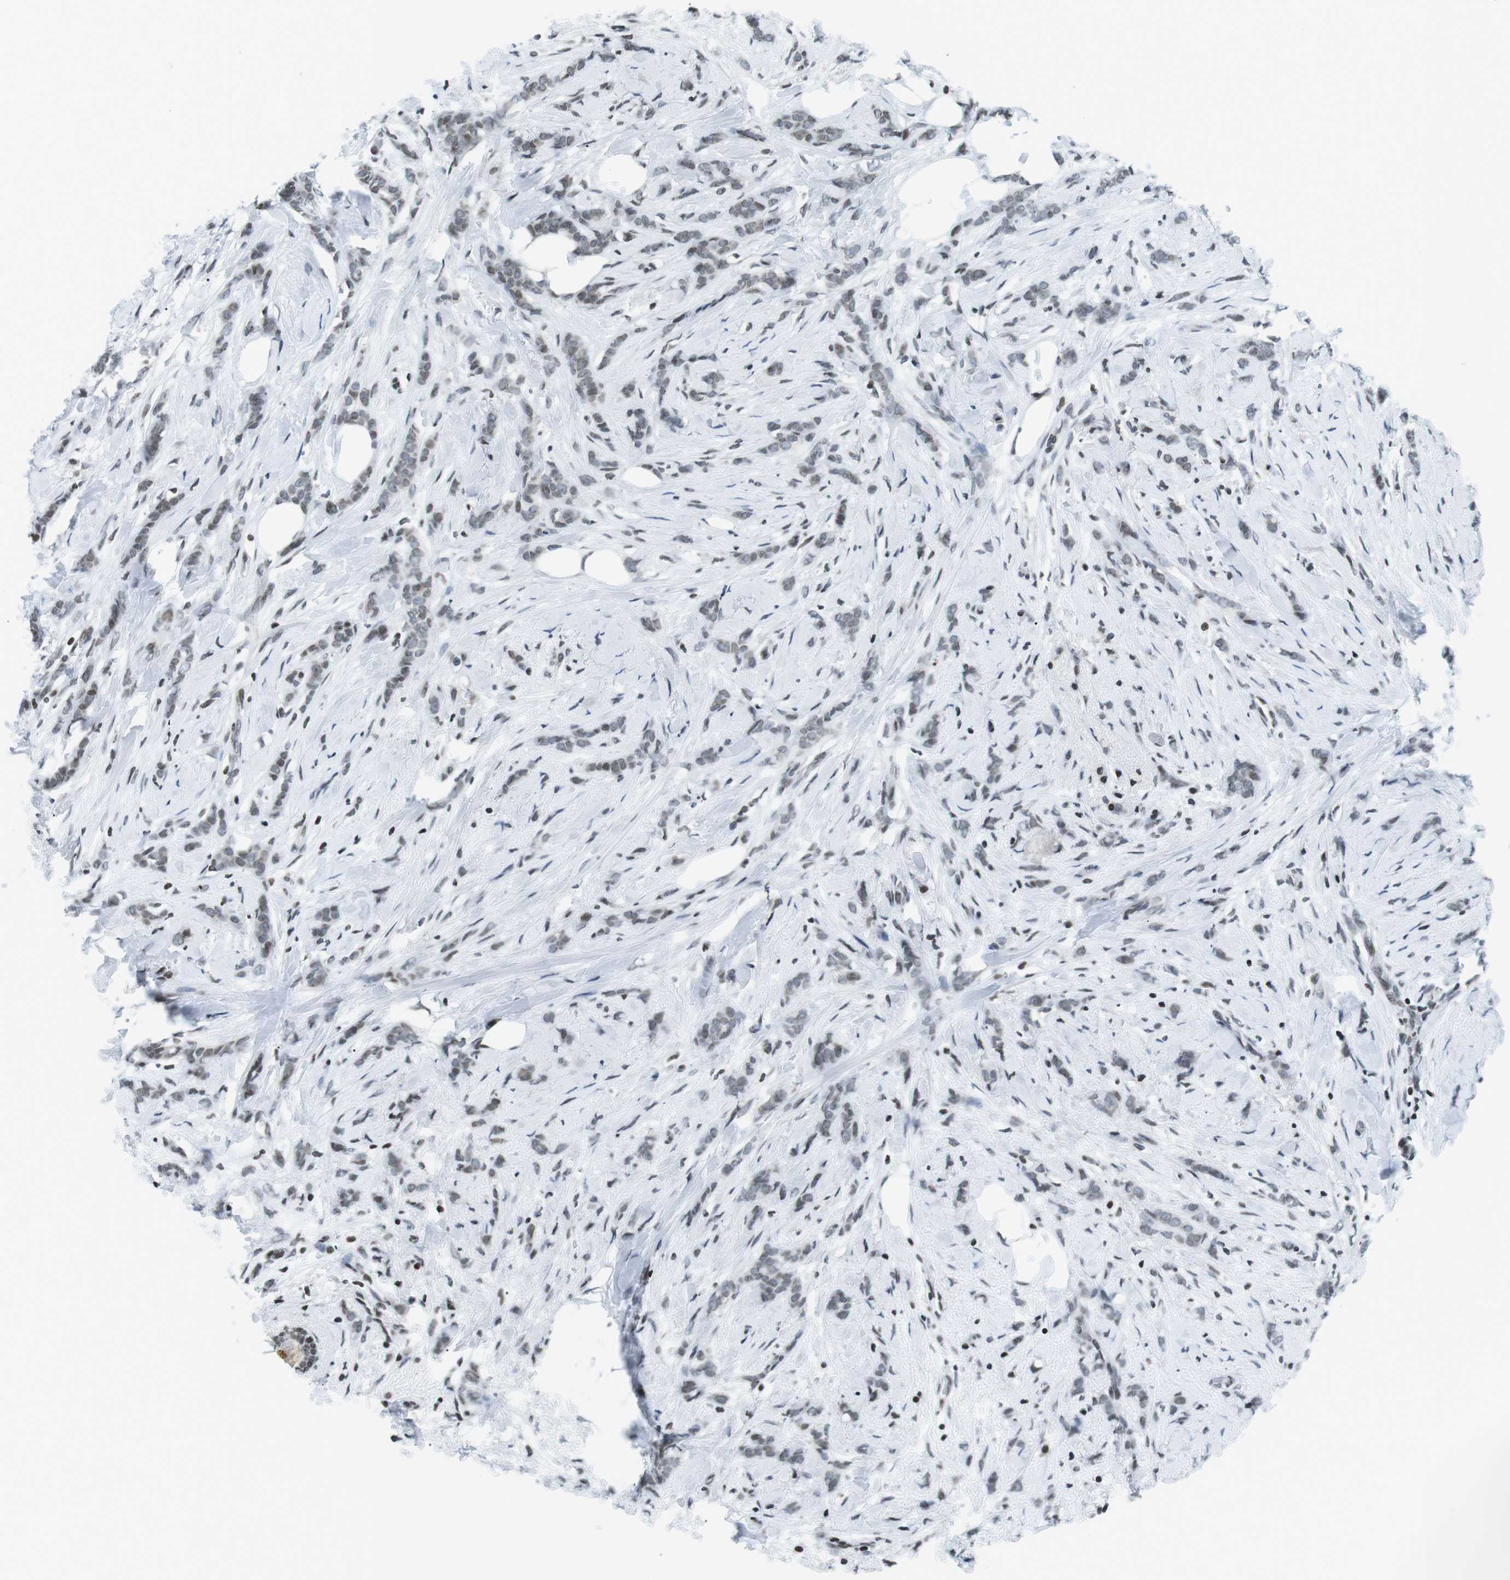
{"staining": {"intensity": "weak", "quantity": "<25%", "location": "nuclear"}, "tissue": "breast cancer", "cell_type": "Tumor cells", "image_type": "cancer", "snomed": [{"axis": "morphology", "description": "Lobular carcinoma, in situ"}, {"axis": "morphology", "description": "Lobular carcinoma"}, {"axis": "topography", "description": "Breast"}], "caption": "Tumor cells show no significant protein positivity in breast cancer (lobular carcinoma in situ). The staining is performed using DAB brown chromogen with nuclei counter-stained in using hematoxylin.", "gene": "E2F2", "patient": {"sex": "female", "age": 41}}